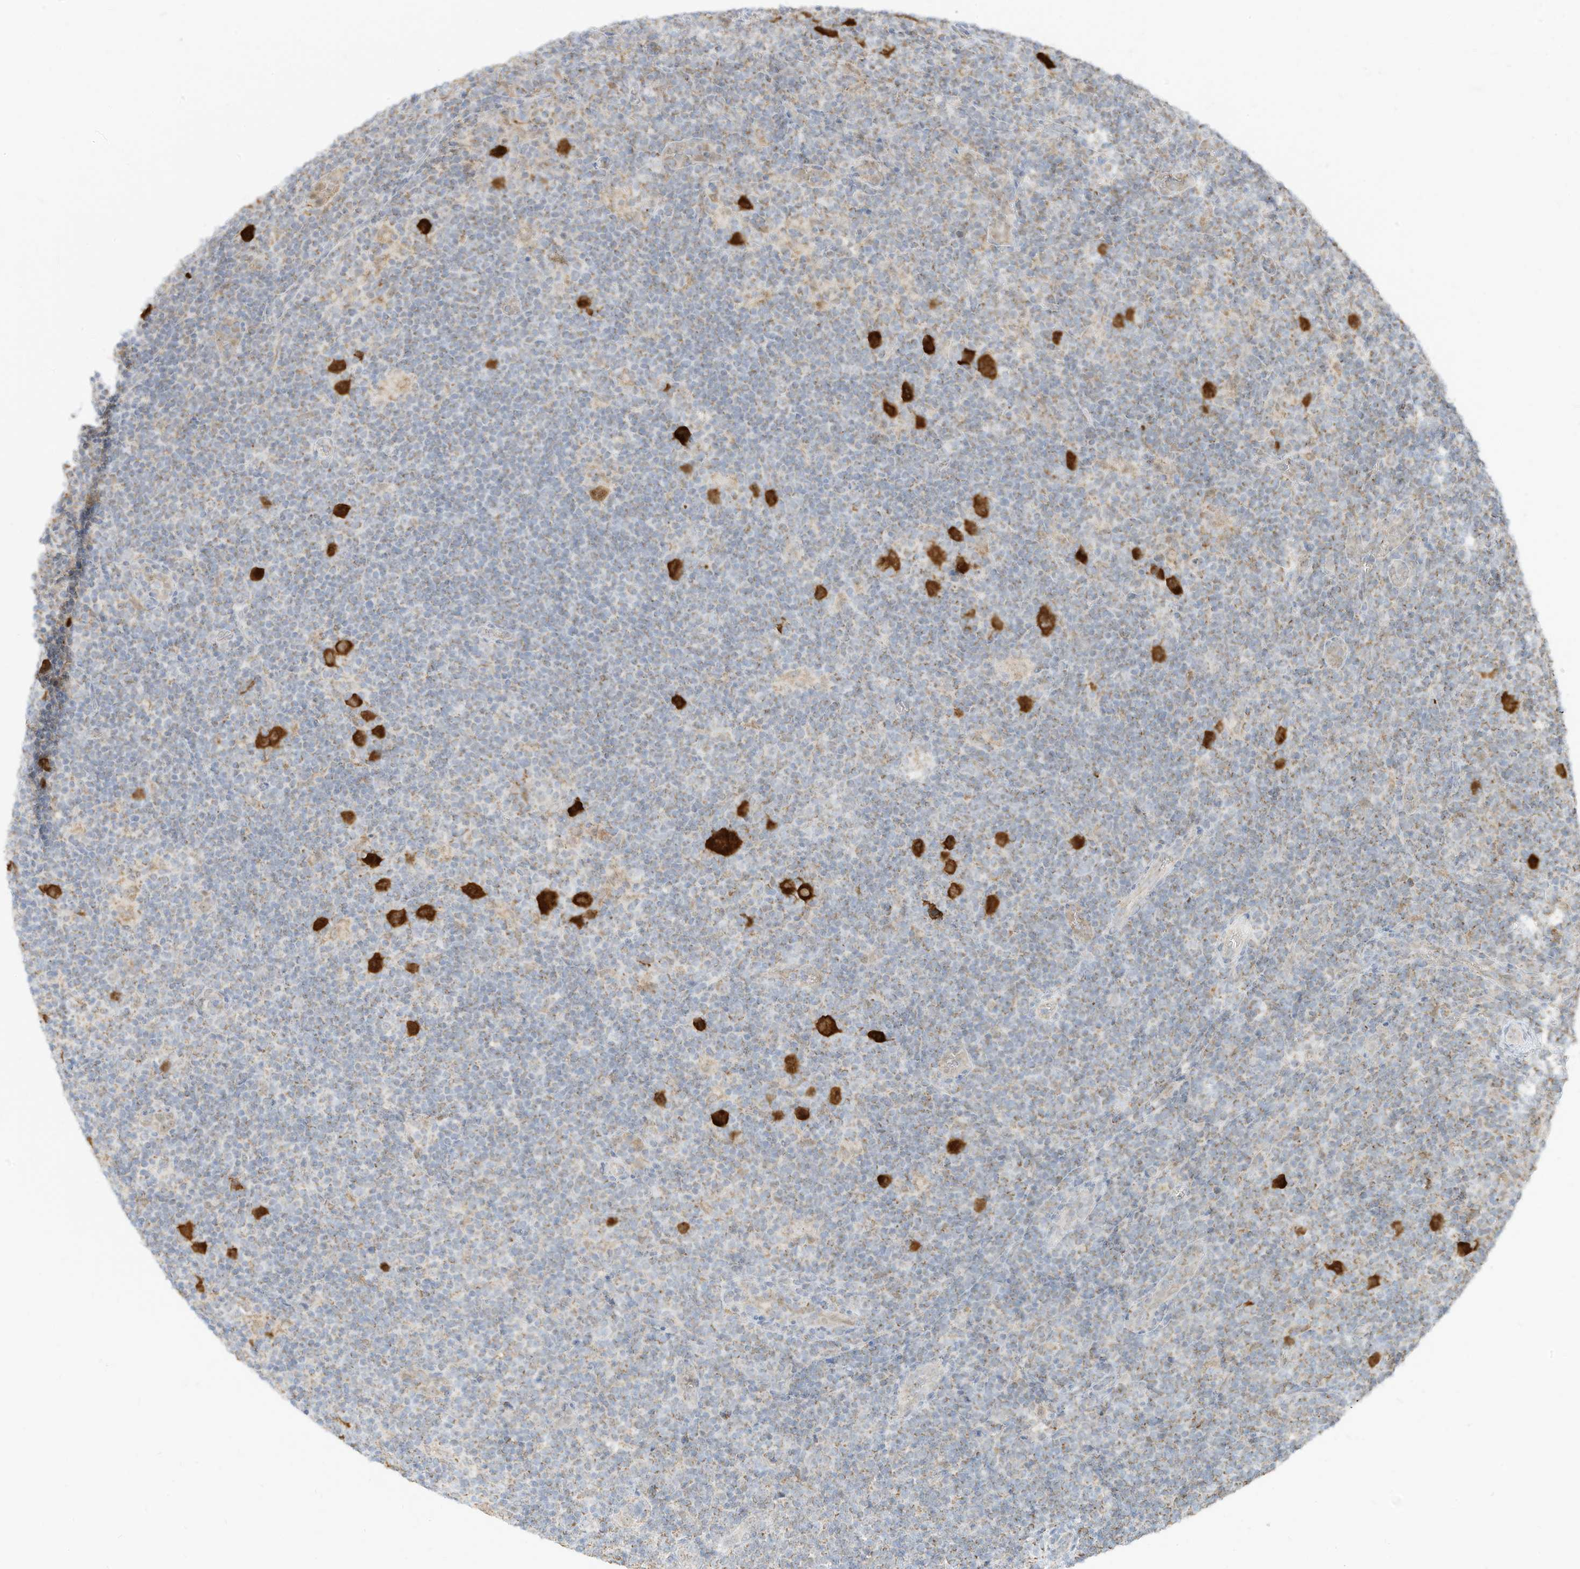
{"staining": {"intensity": "strong", "quantity": ">75%", "location": "cytoplasmic/membranous"}, "tissue": "lymphoma", "cell_type": "Tumor cells", "image_type": "cancer", "snomed": [{"axis": "morphology", "description": "Hodgkin's disease, NOS"}, {"axis": "topography", "description": "Lymph node"}], "caption": "Tumor cells exhibit high levels of strong cytoplasmic/membranous staining in about >75% of cells in human Hodgkin's disease.", "gene": "MTUS2", "patient": {"sex": "female", "age": 57}}